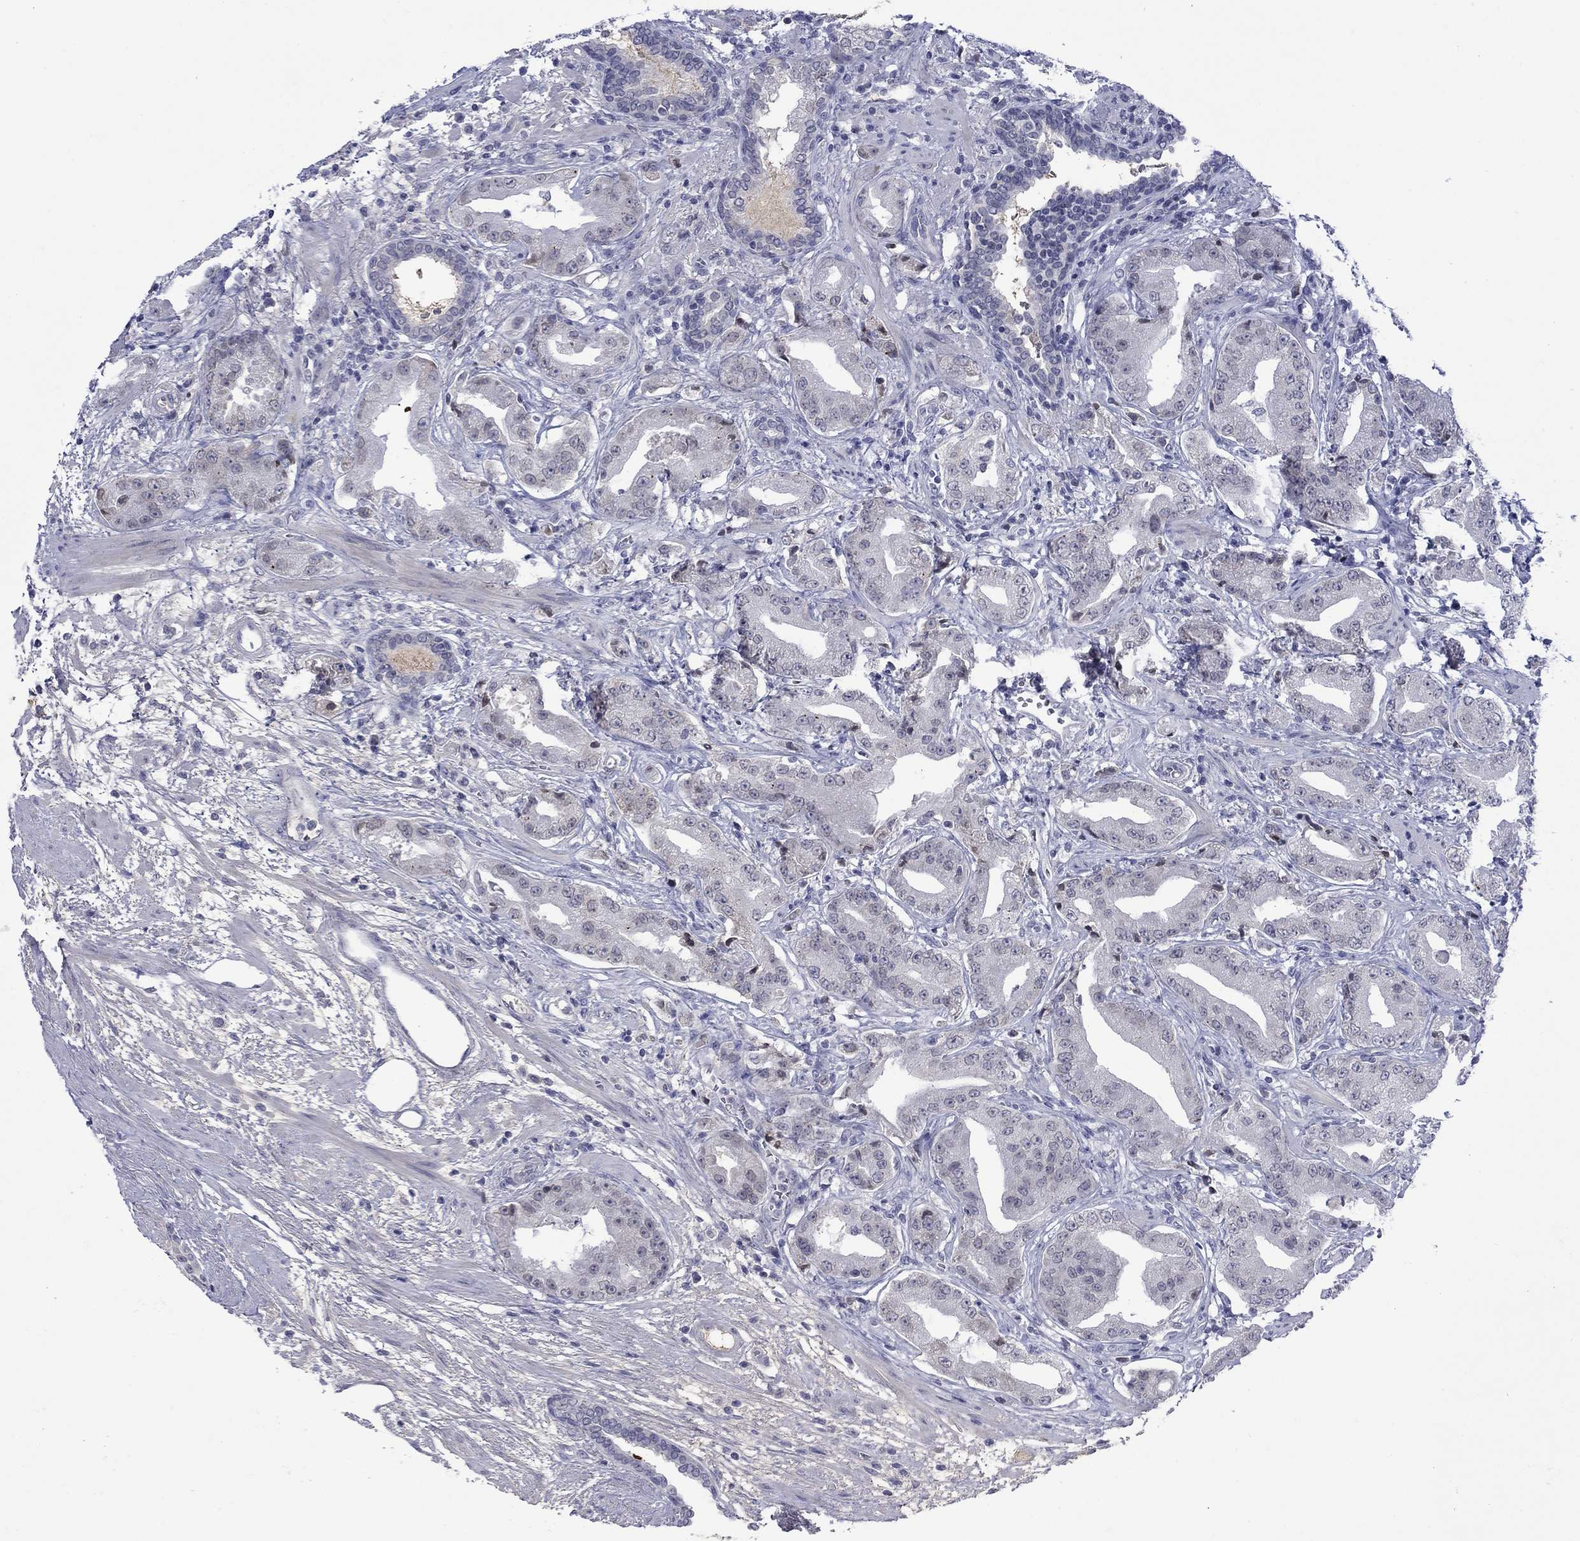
{"staining": {"intensity": "negative", "quantity": "none", "location": "none"}, "tissue": "prostate cancer", "cell_type": "Tumor cells", "image_type": "cancer", "snomed": [{"axis": "morphology", "description": "Adenocarcinoma, Low grade"}, {"axis": "topography", "description": "Prostate"}], "caption": "High magnification brightfield microscopy of prostate adenocarcinoma (low-grade) stained with DAB (3,3'-diaminobenzidine) (brown) and counterstained with hematoxylin (blue): tumor cells show no significant positivity.", "gene": "NSMF", "patient": {"sex": "male", "age": 62}}